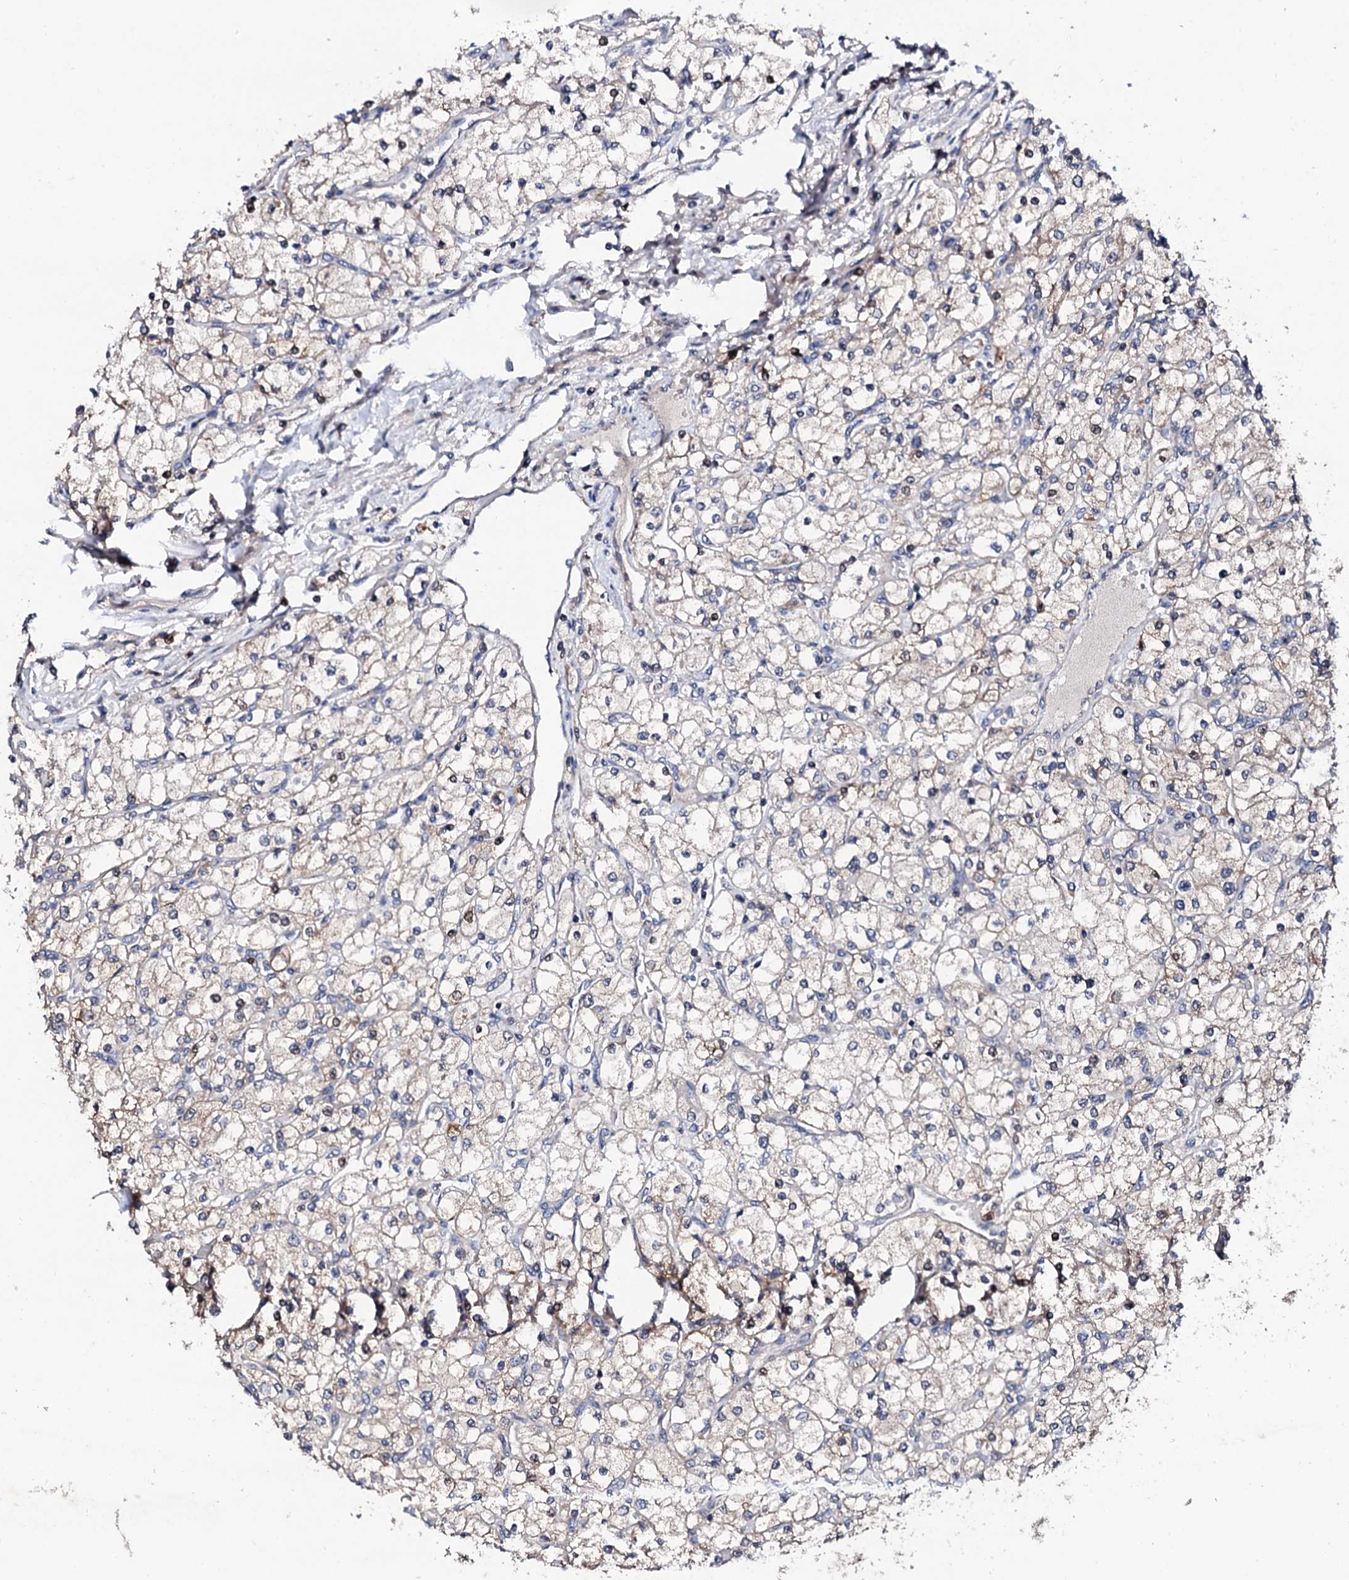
{"staining": {"intensity": "weak", "quantity": "<25%", "location": "cytoplasmic/membranous"}, "tissue": "renal cancer", "cell_type": "Tumor cells", "image_type": "cancer", "snomed": [{"axis": "morphology", "description": "Adenocarcinoma, NOS"}, {"axis": "topography", "description": "Kidney"}], "caption": "The histopathology image exhibits no staining of tumor cells in renal cancer (adenocarcinoma).", "gene": "IP6K1", "patient": {"sex": "male", "age": 80}}